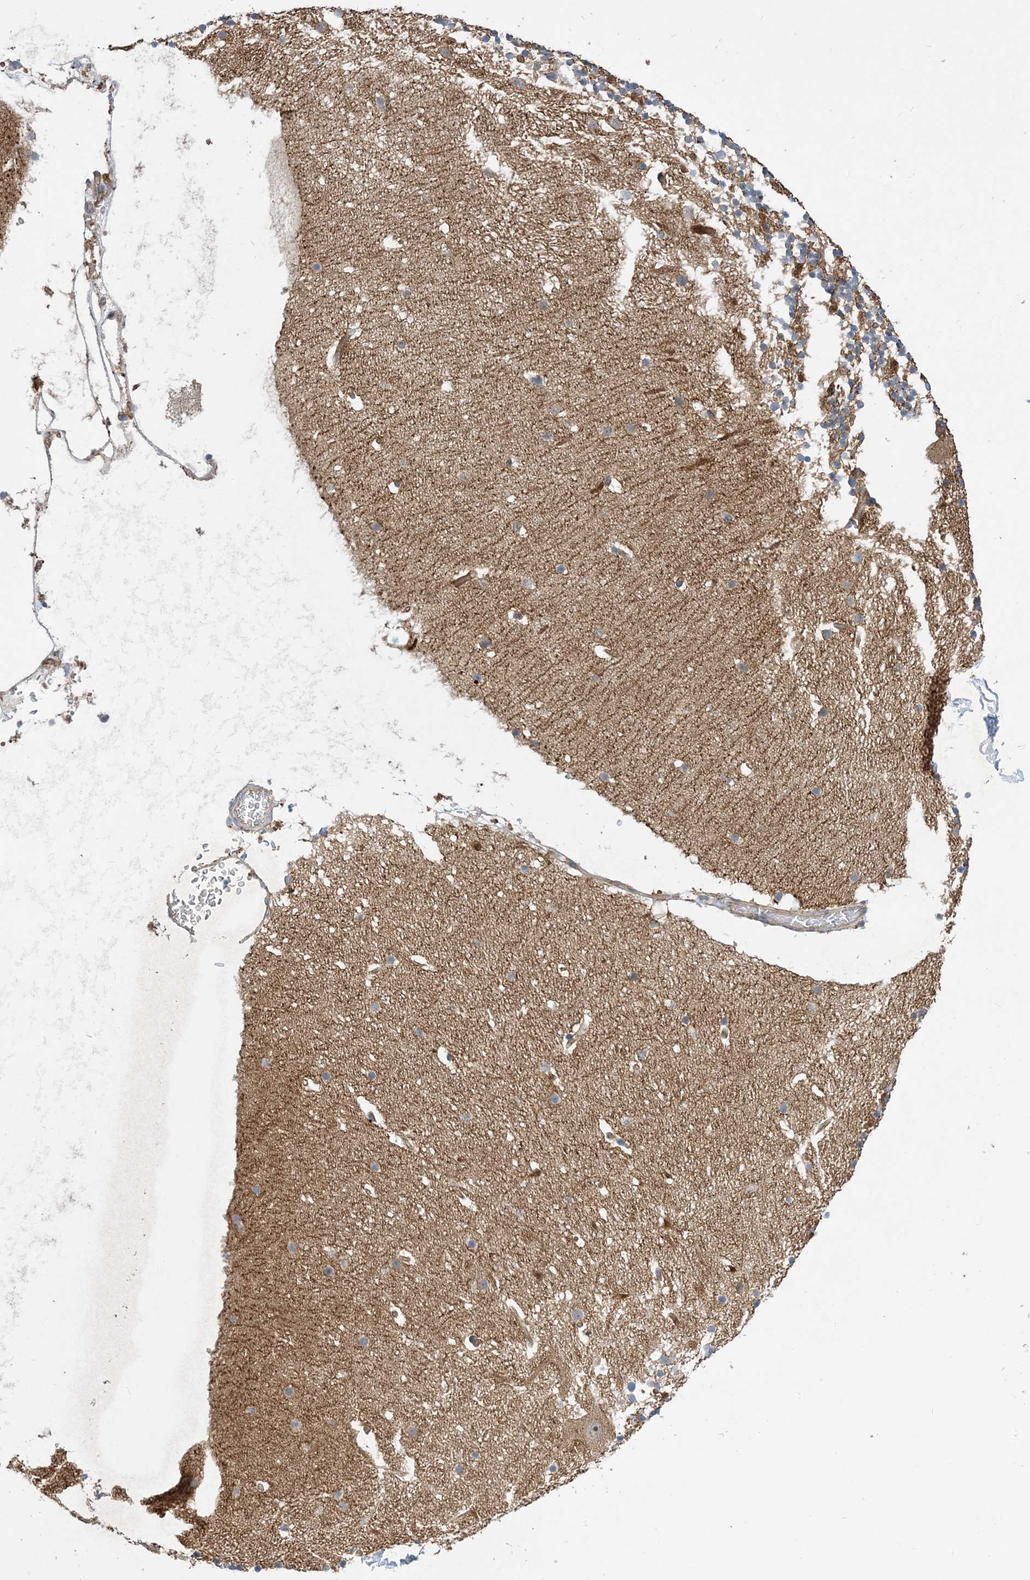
{"staining": {"intensity": "weak", "quantity": "<25%", "location": "cytoplasmic/membranous"}, "tissue": "cerebellum", "cell_type": "Cells in granular layer", "image_type": "normal", "snomed": [{"axis": "morphology", "description": "Normal tissue, NOS"}, {"axis": "topography", "description": "Cerebellum"}], "caption": "This is an IHC micrograph of benign human cerebellum. There is no expression in cells in granular layer.", "gene": "AOC1", "patient": {"sex": "male", "age": 57}}